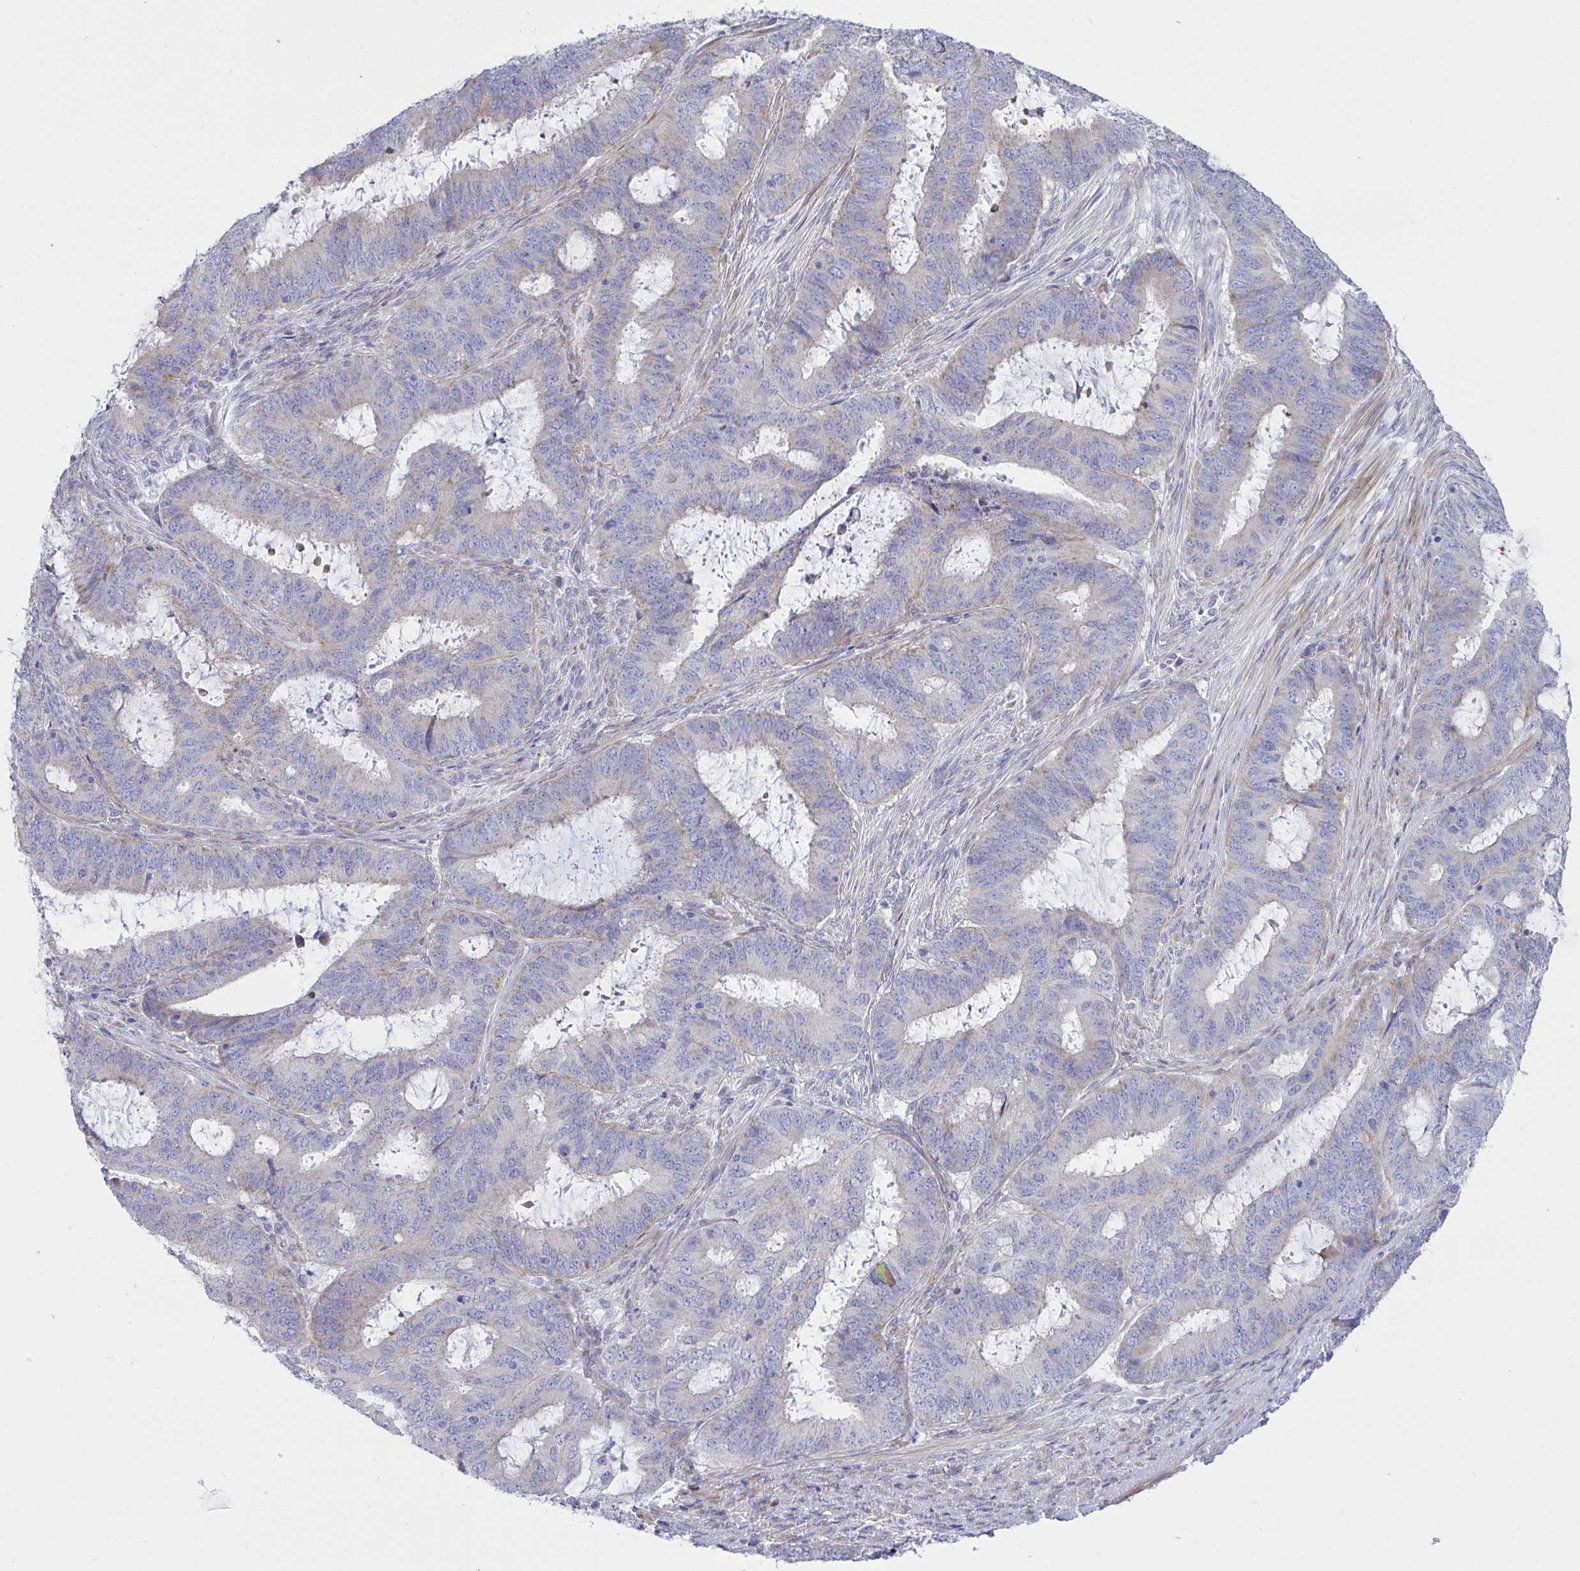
{"staining": {"intensity": "negative", "quantity": "none", "location": "none"}, "tissue": "endometrial cancer", "cell_type": "Tumor cells", "image_type": "cancer", "snomed": [{"axis": "morphology", "description": "Adenocarcinoma, NOS"}, {"axis": "topography", "description": "Endometrium"}], "caption": "High magnification brightfield microscopy of endometrial adenocarcinoma stained with DAB (brown) and counterstained with hematoxylin (blue): tumor cells show no significant expression.", "gene": "NTN1", "patient": {"sex": "female", "age": 51}}